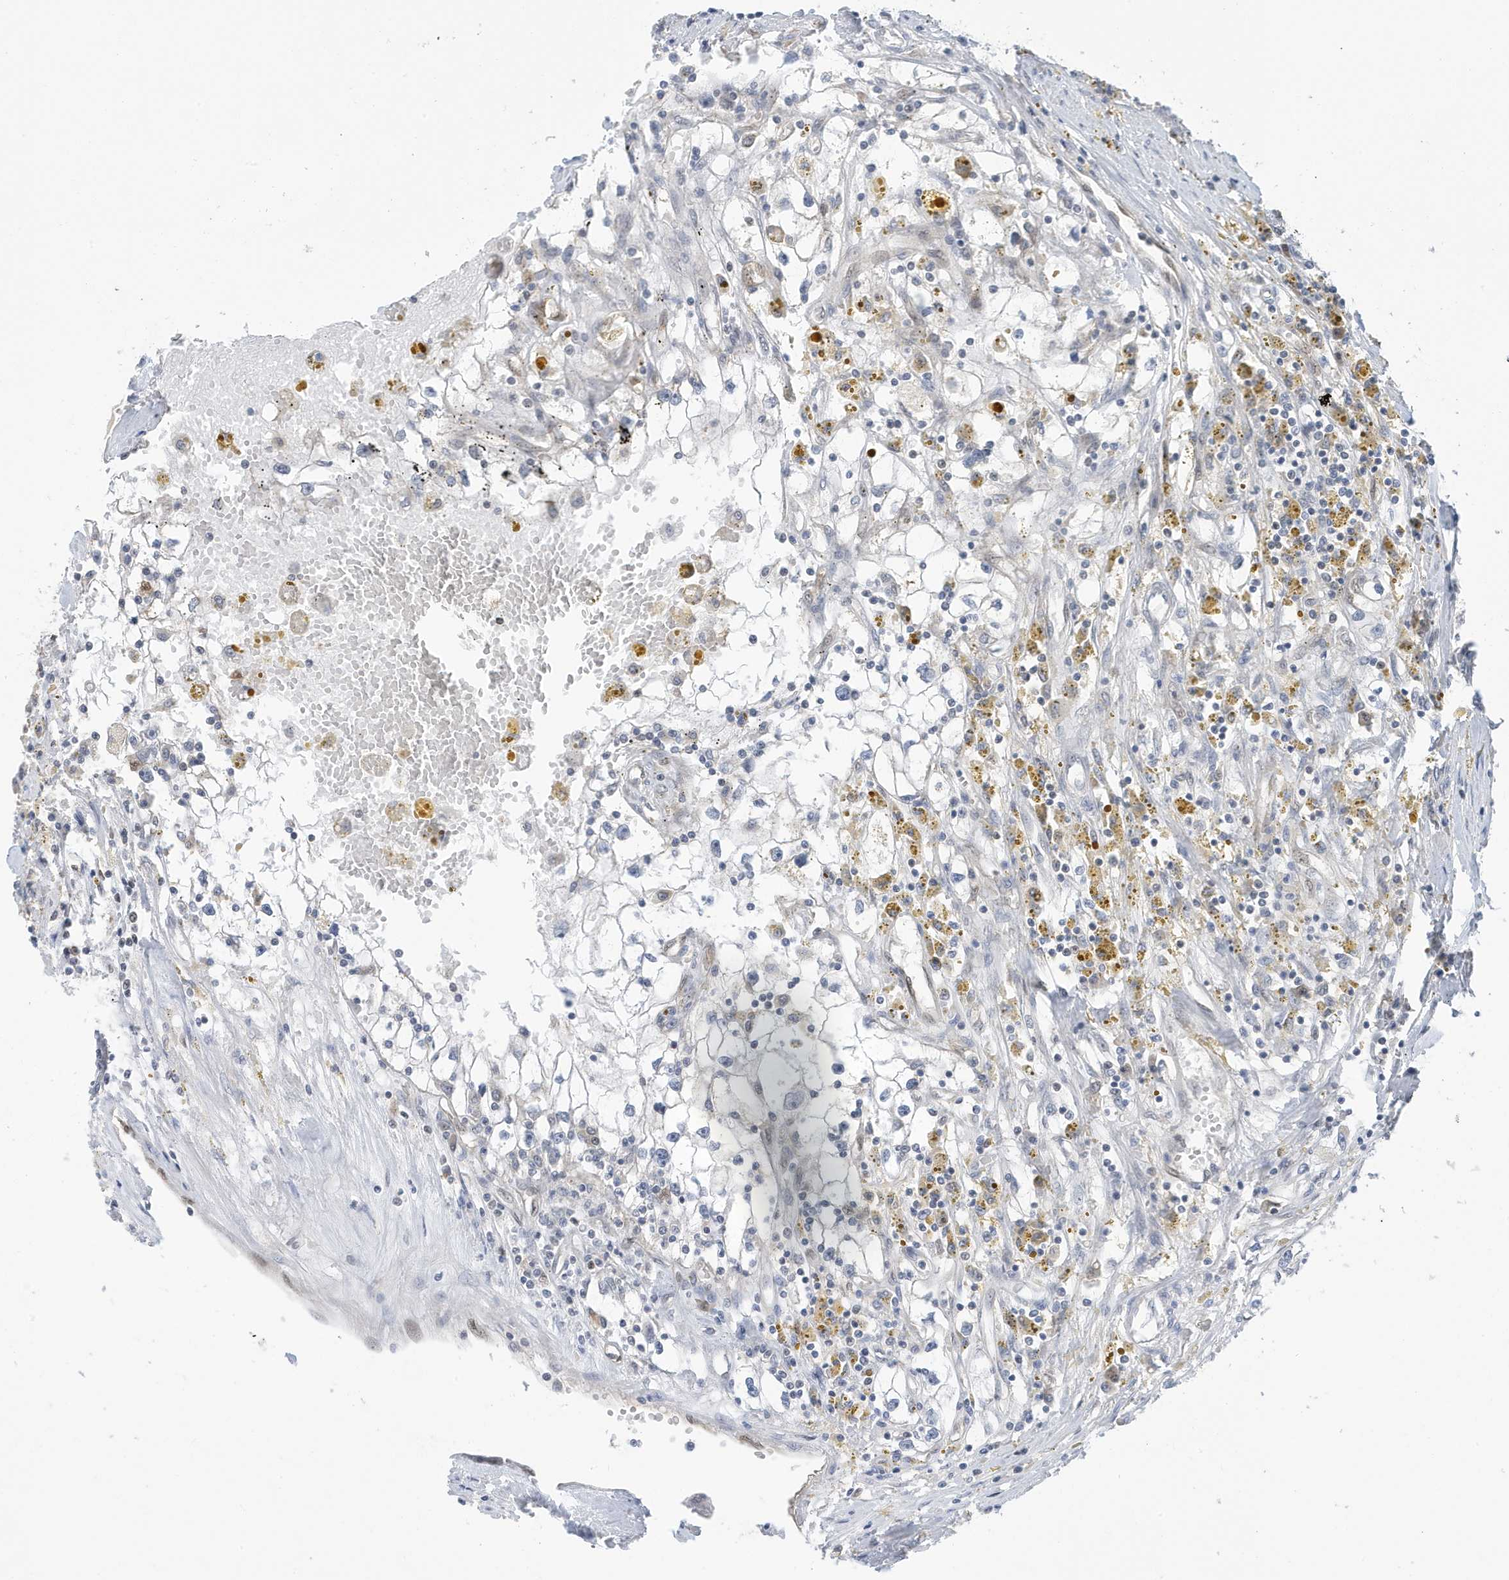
{"staining": {"intensity": "negative", "quantity": "none", "location": "none"}, "tissue": "renal cancer", "cell_type": "Tumor cells", "image_type": "cancer", "snomed": [{"axis": "morphology", "description": "Adenocarcinoma, NOS"}, {"axis": "topography", "description": "Kidney"}], "caption": "Tumor cells show no significant staining in renal cancer (adenocarcinoma).", "gene": "NCOA7", "patient": {"sex": "male", "age": 56}}